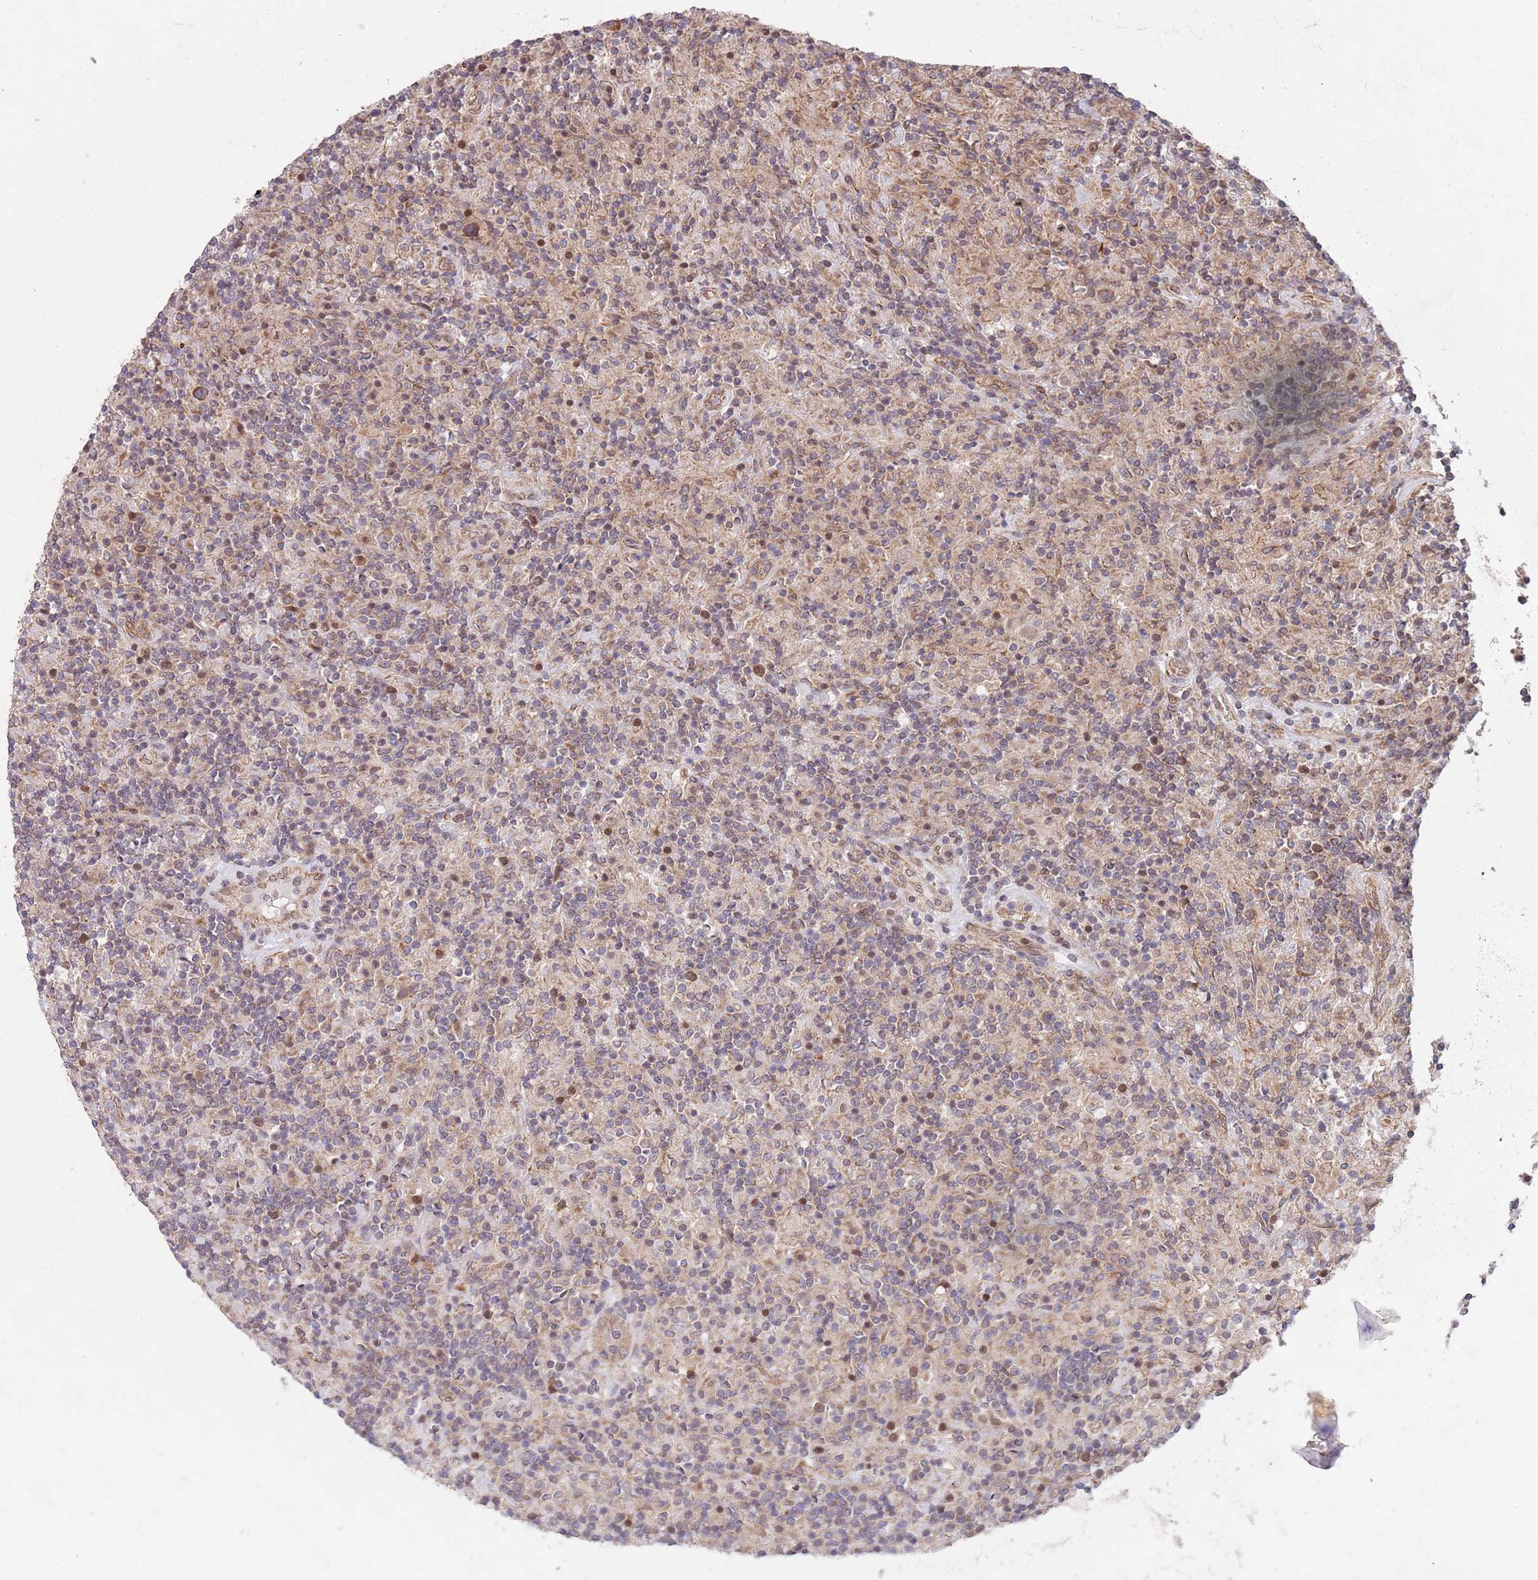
{"staining": {"intensity": "moderate", "quantity": "<25%", "location": "cytoplasmic/membranous,nuclear"}, "tissue": "lymphoma", "cell_type": "Tumor cells", "image_type": "cancer", "snomed": [{"axis": "morphology", "description": "Hodgkin's disease, NOS"}, {"axis": "topography", "description": "Lymph node"}], "caption": "IHC of Hodgkin's disease demonstrates low levels of moderate cytoplasmic/membranous and nuclear expression in approximately <25% of tumor cells.", "gene": "CHD9", "patient": {"sex": "male", "age": 70}}